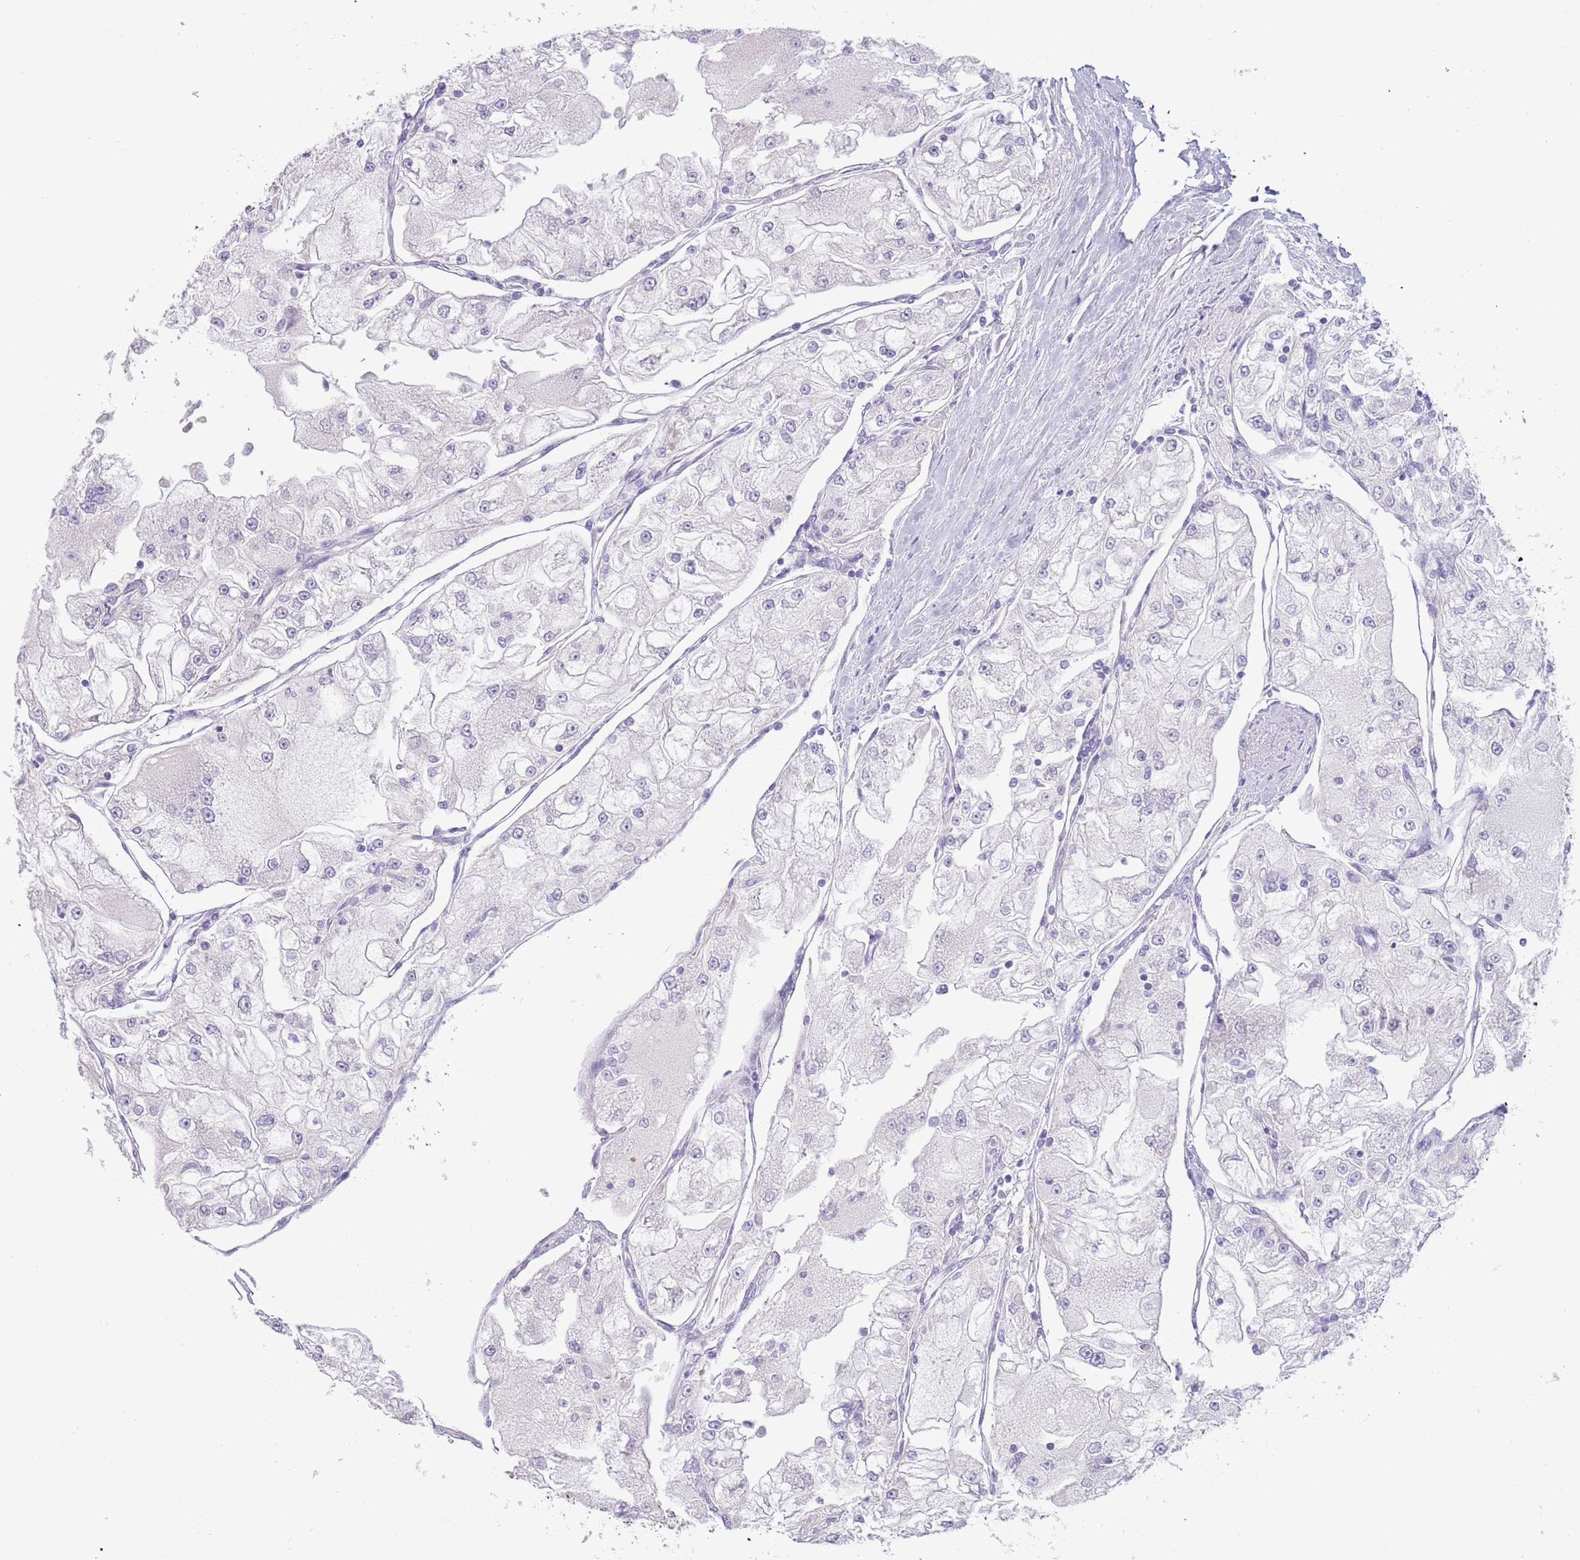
{"staining": {"intensity": "negative", "quantity": "none", "location": "none"}, "tissue": "renal cancer", "cell_type": "Tumor cells", "image_type": "cancer", "snomed": [{"axis": "morphology", "description": "Adenocarcinoma, NOS"}, {"axis": "topography", "description": "Kidney"}], "caption": "Protein analysis of renal cancer shows no significant staining in tumor cells.", "gene": "RNF222", "patient": {"sex": "female", "age": 72}}